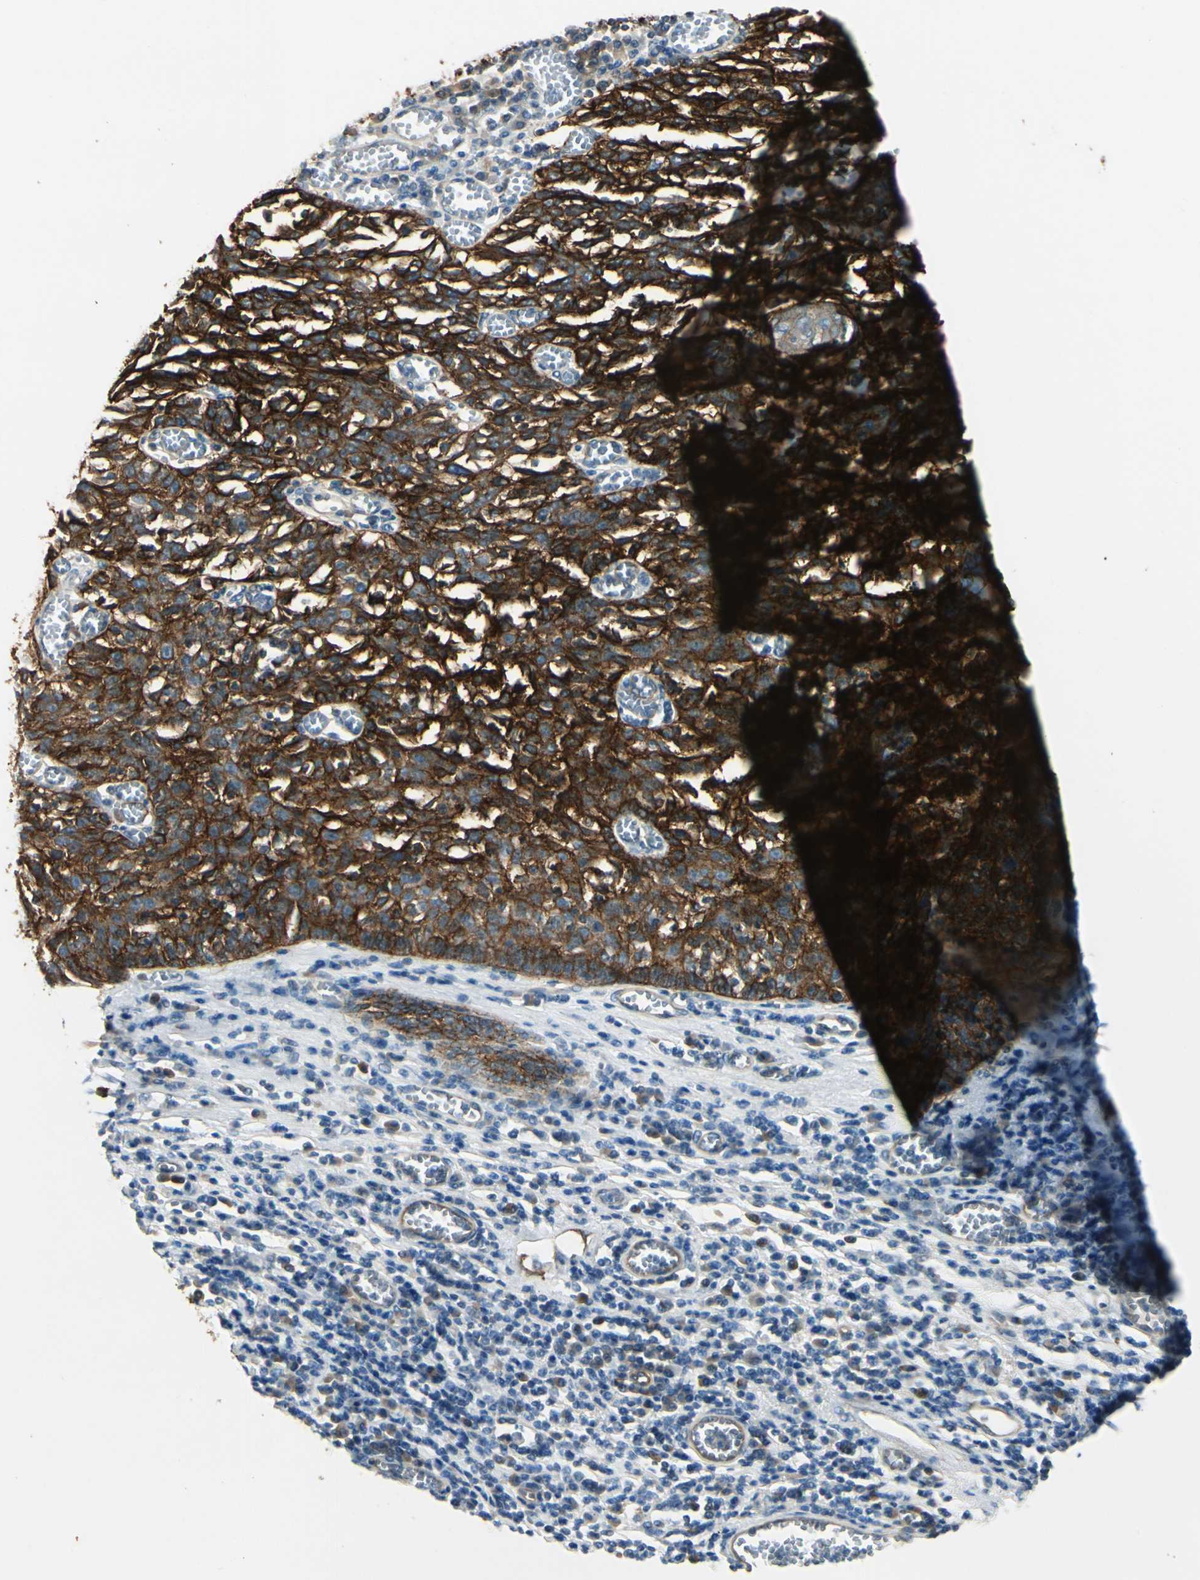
{"staining": {"intensity": "strong", "quantity": ">75%", "location": "cytoplasmic/membranous"}, "tissue": "esophagus", "cell_type": "Squamous epithelial cells", "image_type": "normal", "snomed": [{"axis": "morphology", "description": "Normal tissue, NOS"}, {"axis": "morphology", "description": "Squamous cell carcinoma, NOS"}, {"axis": "topography", "description": "Esophagus"}], "caption": "This image shows immunohistochemistry (IHC) staining of normal esophagus, with high strong cytoplasmic/membranous positivity in approximately >75% of squamous epithelial cells.", "gene": "ITGA3", "patient": {"sex": "male", "age": 65}}